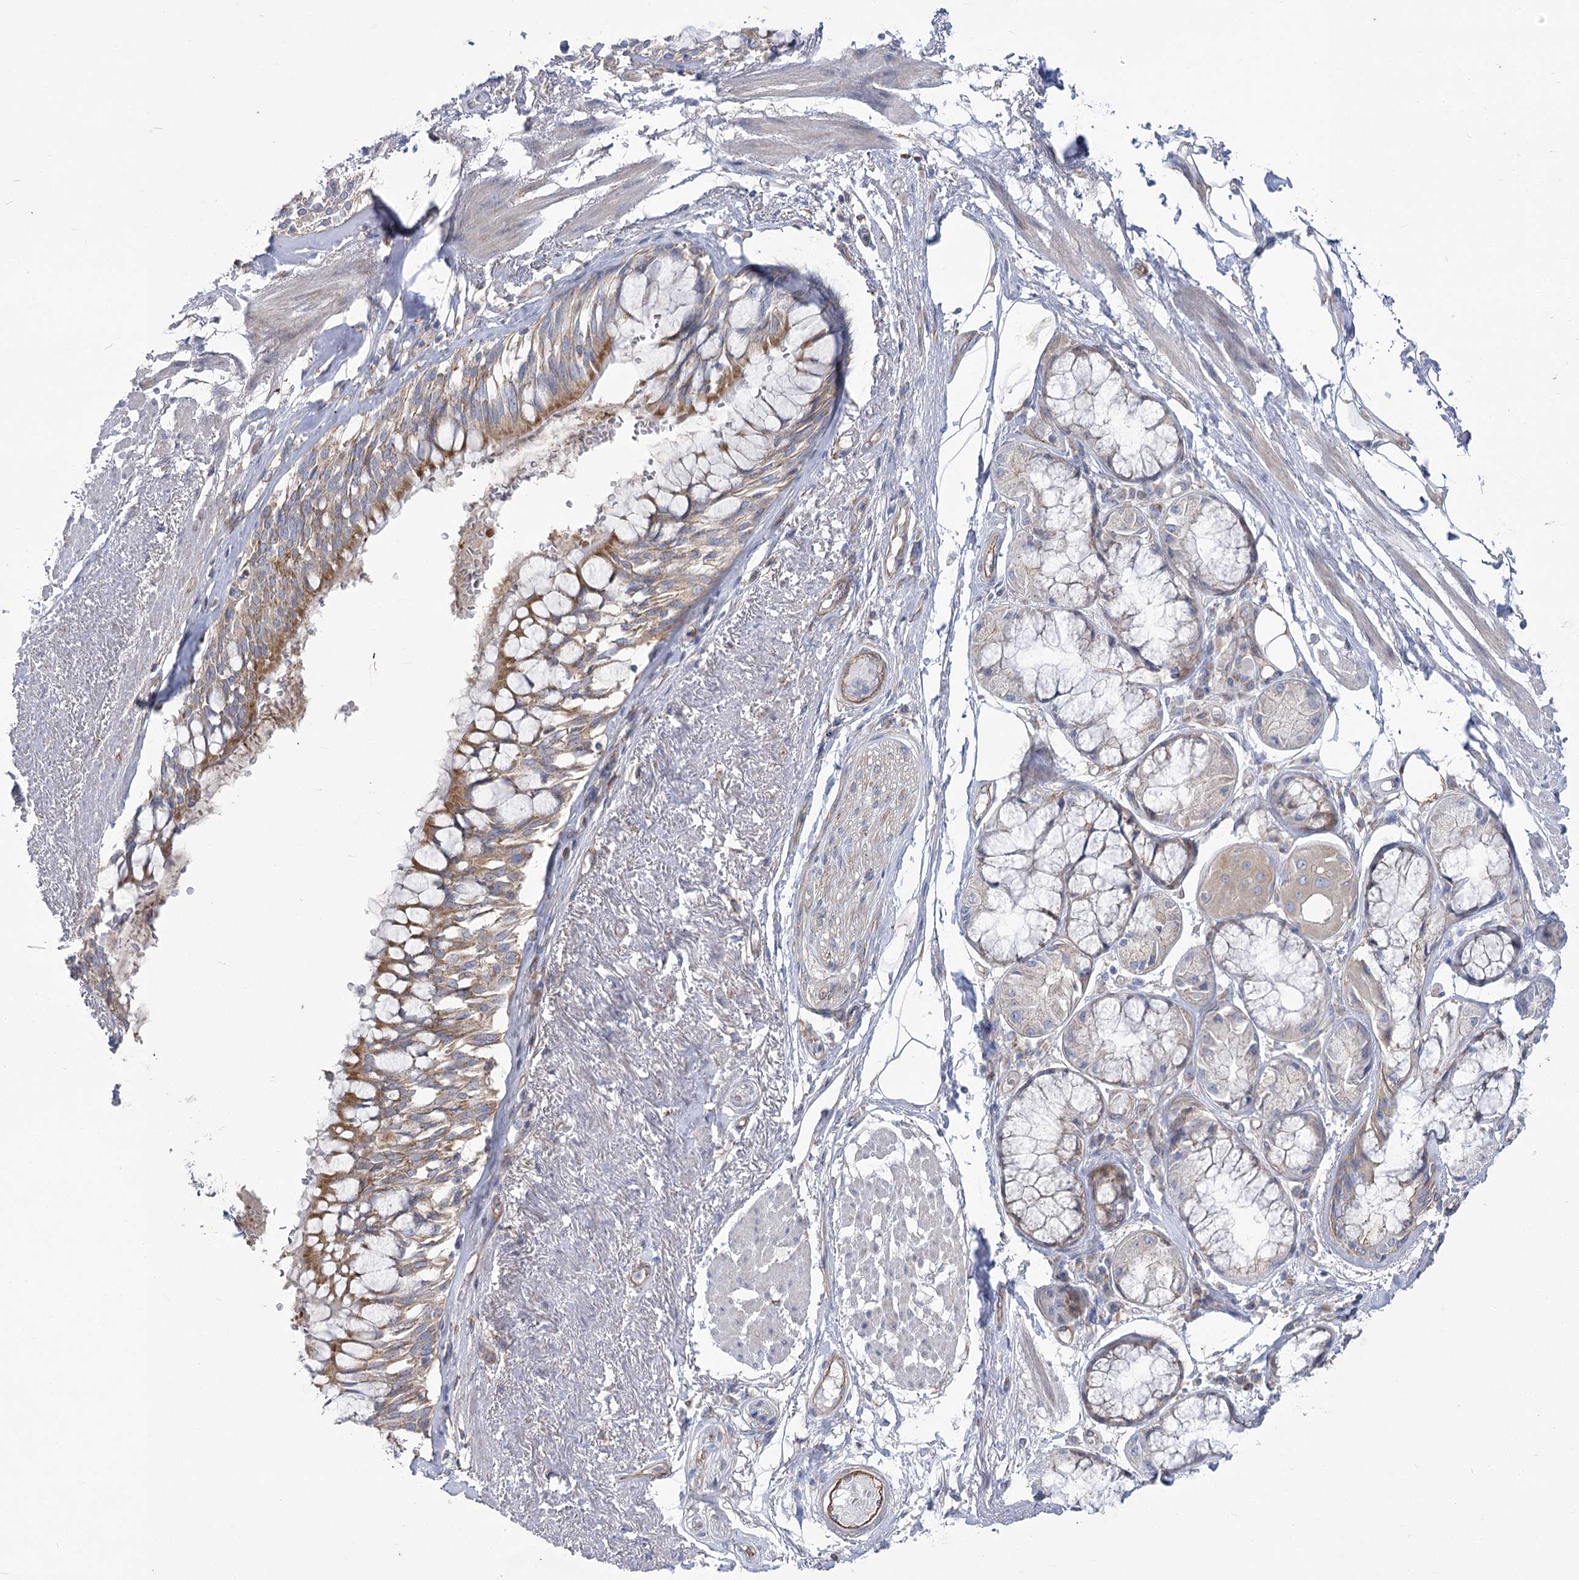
{"staining": {"intensity": "weak", "quantity": ">75%", "location": "cytoplasmic/membranous"}, "tissue": "adipose tissue", "cell_type": "Adipocytes", "image_type": "normal", "snomed": [{"axis": "morphology", "description": "Normal tissue, NOS"}, {"axis": "topography", "description": "Bronchus"}], "caption": "A brown stain labels weak cytoplasmic/membranous expression of a protein in adipocytes of normal human adipose tissue. The protein of interest is shown in brown color, while the nuclei are stained blue.", "gene": "RMDN2", "patient": {"sex": "male", "age": 66}}